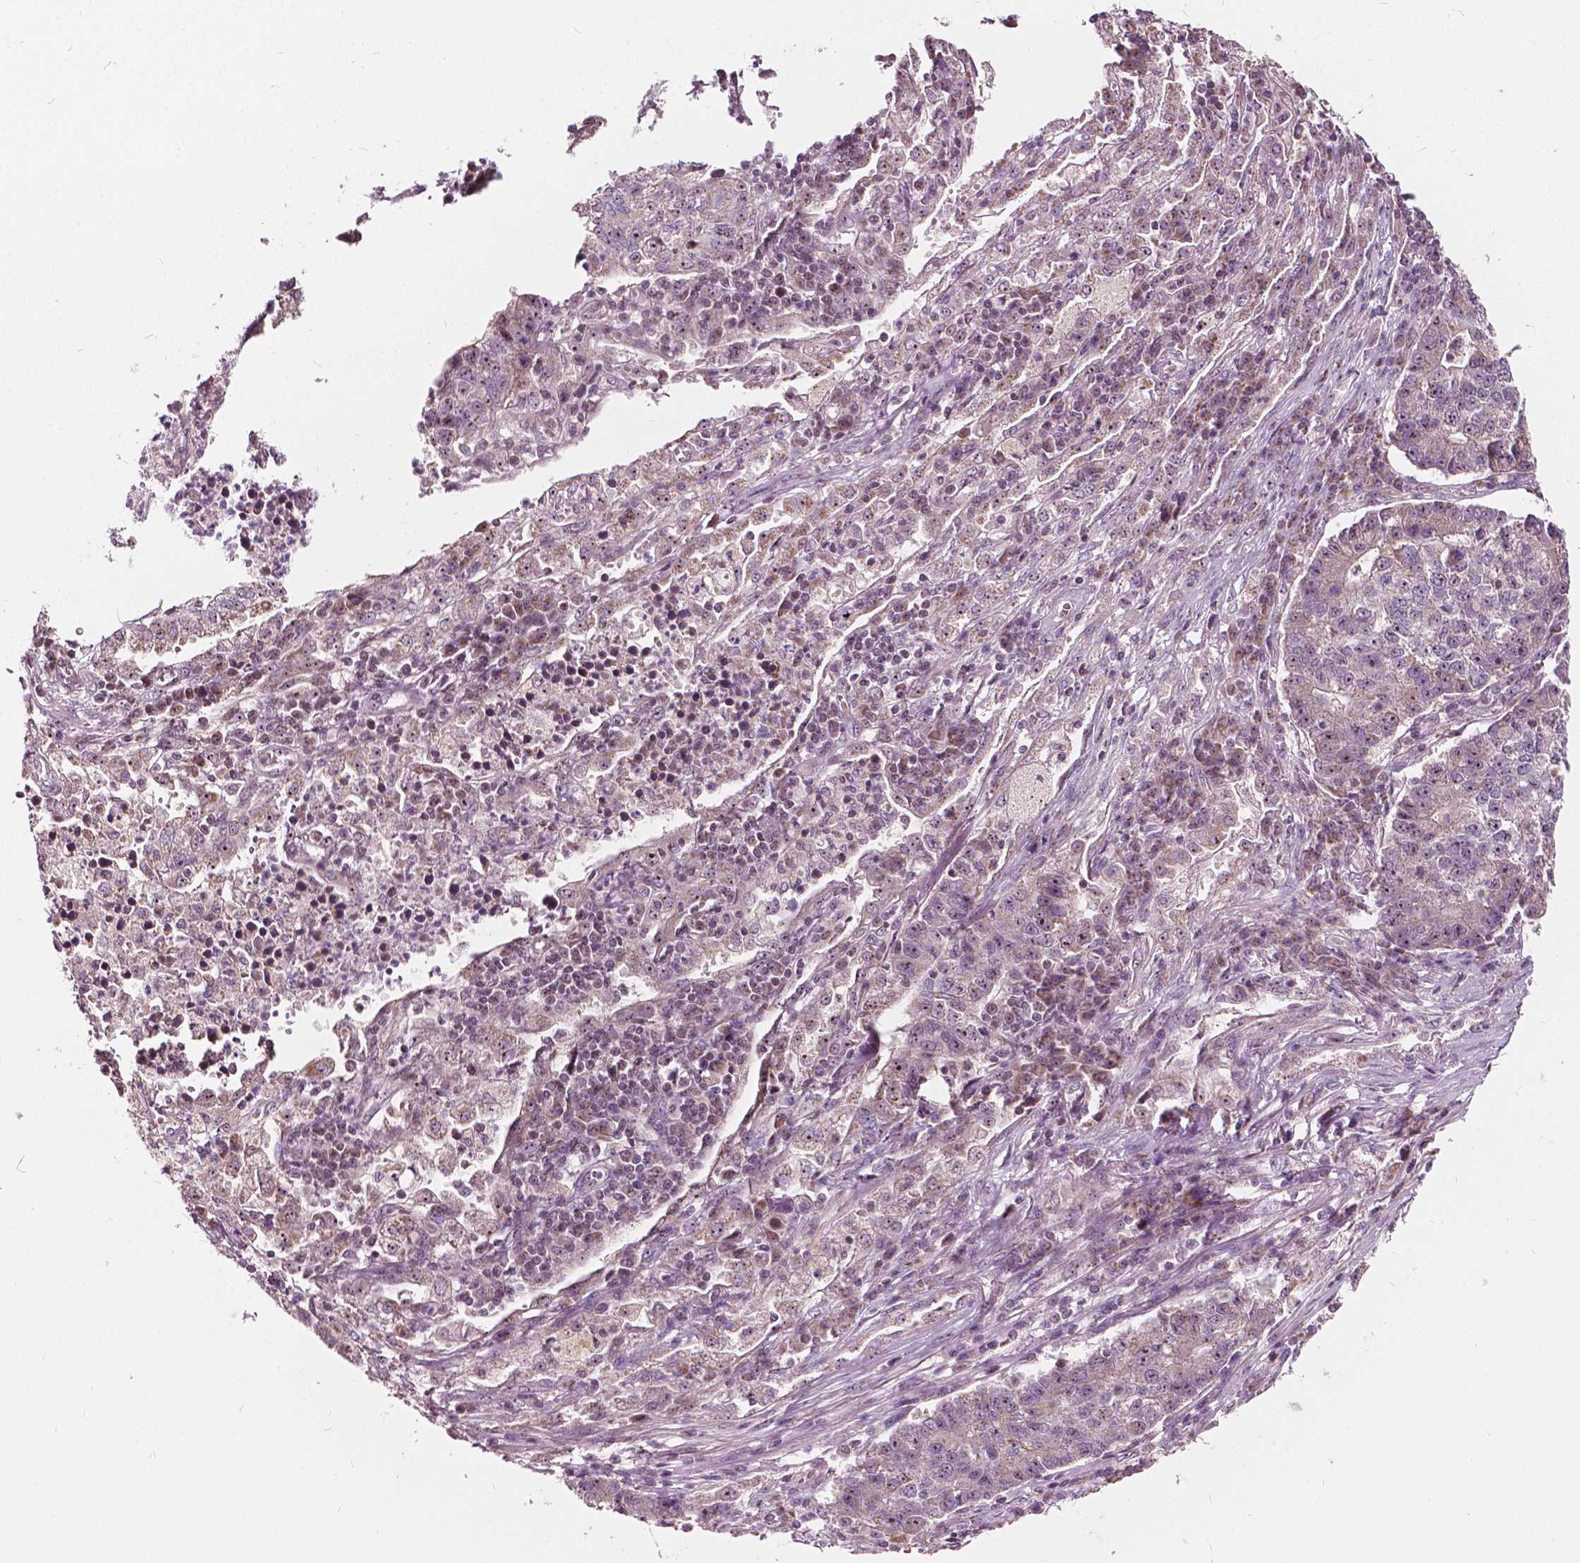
{"staining": {"intensity": "weak", "quantity": "<25%", "location": "nuclear"}, "tissue": "lung cancer", "cell_type": "Tumor cells", "image_type": "cancer", "snomed": [{"axis": "morphology", "description": "Adenocarcinoma, NOS"}, {"axis": "topography", "description": "Lung"}], "caption": "Immunohistochemistry (IHC) histopathology image of neoplastic tissue: human lung adenocarcinoma stained with DAB (3,3'-diaminobenzidine) displays no significant protein positivity in tumor cells.", "gene": "ODF3L2", "patient": {"sex": "male", "age": 57}}